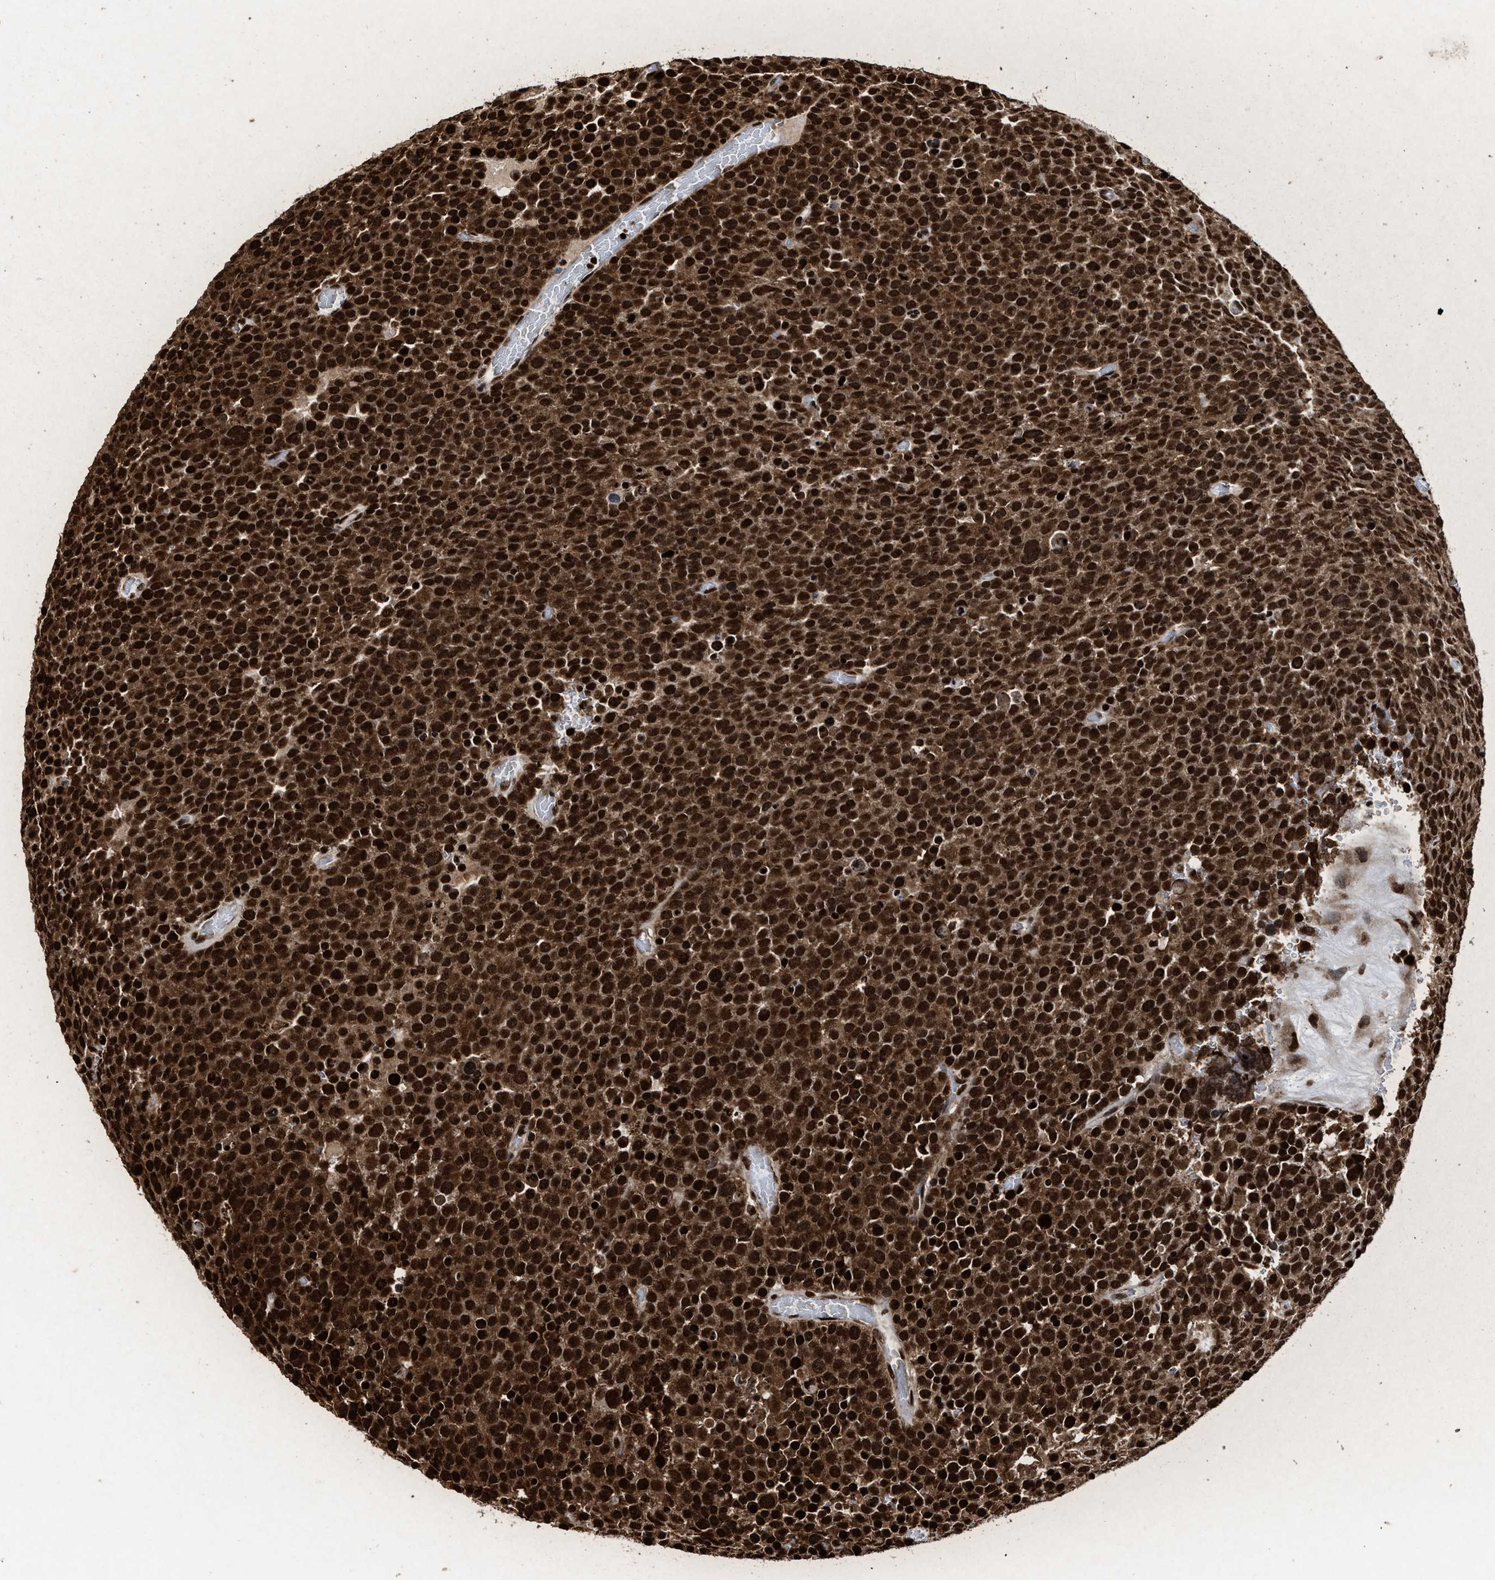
{"staining": {"intensity": "strong", "quantity": ">75%", "location": "cytoplasmic/membranous,nuclear"}, "tissue": "testis cancer", "cell_type": "Tumor cells", "image_type": "cancer", "snomed": [{"axis": "morphology", "description": "Seminoma, NOS"}, {"axis": "topography", "description": "Testis"}], "caption": "Protein analysis of seminoma (testis) tissue displays strong cytoplasmic/membranous and nuclear staining in approximately >75% of tumor cells.", "gene": "ALYREF", "patient": {"sex": "male", "age": 71}}